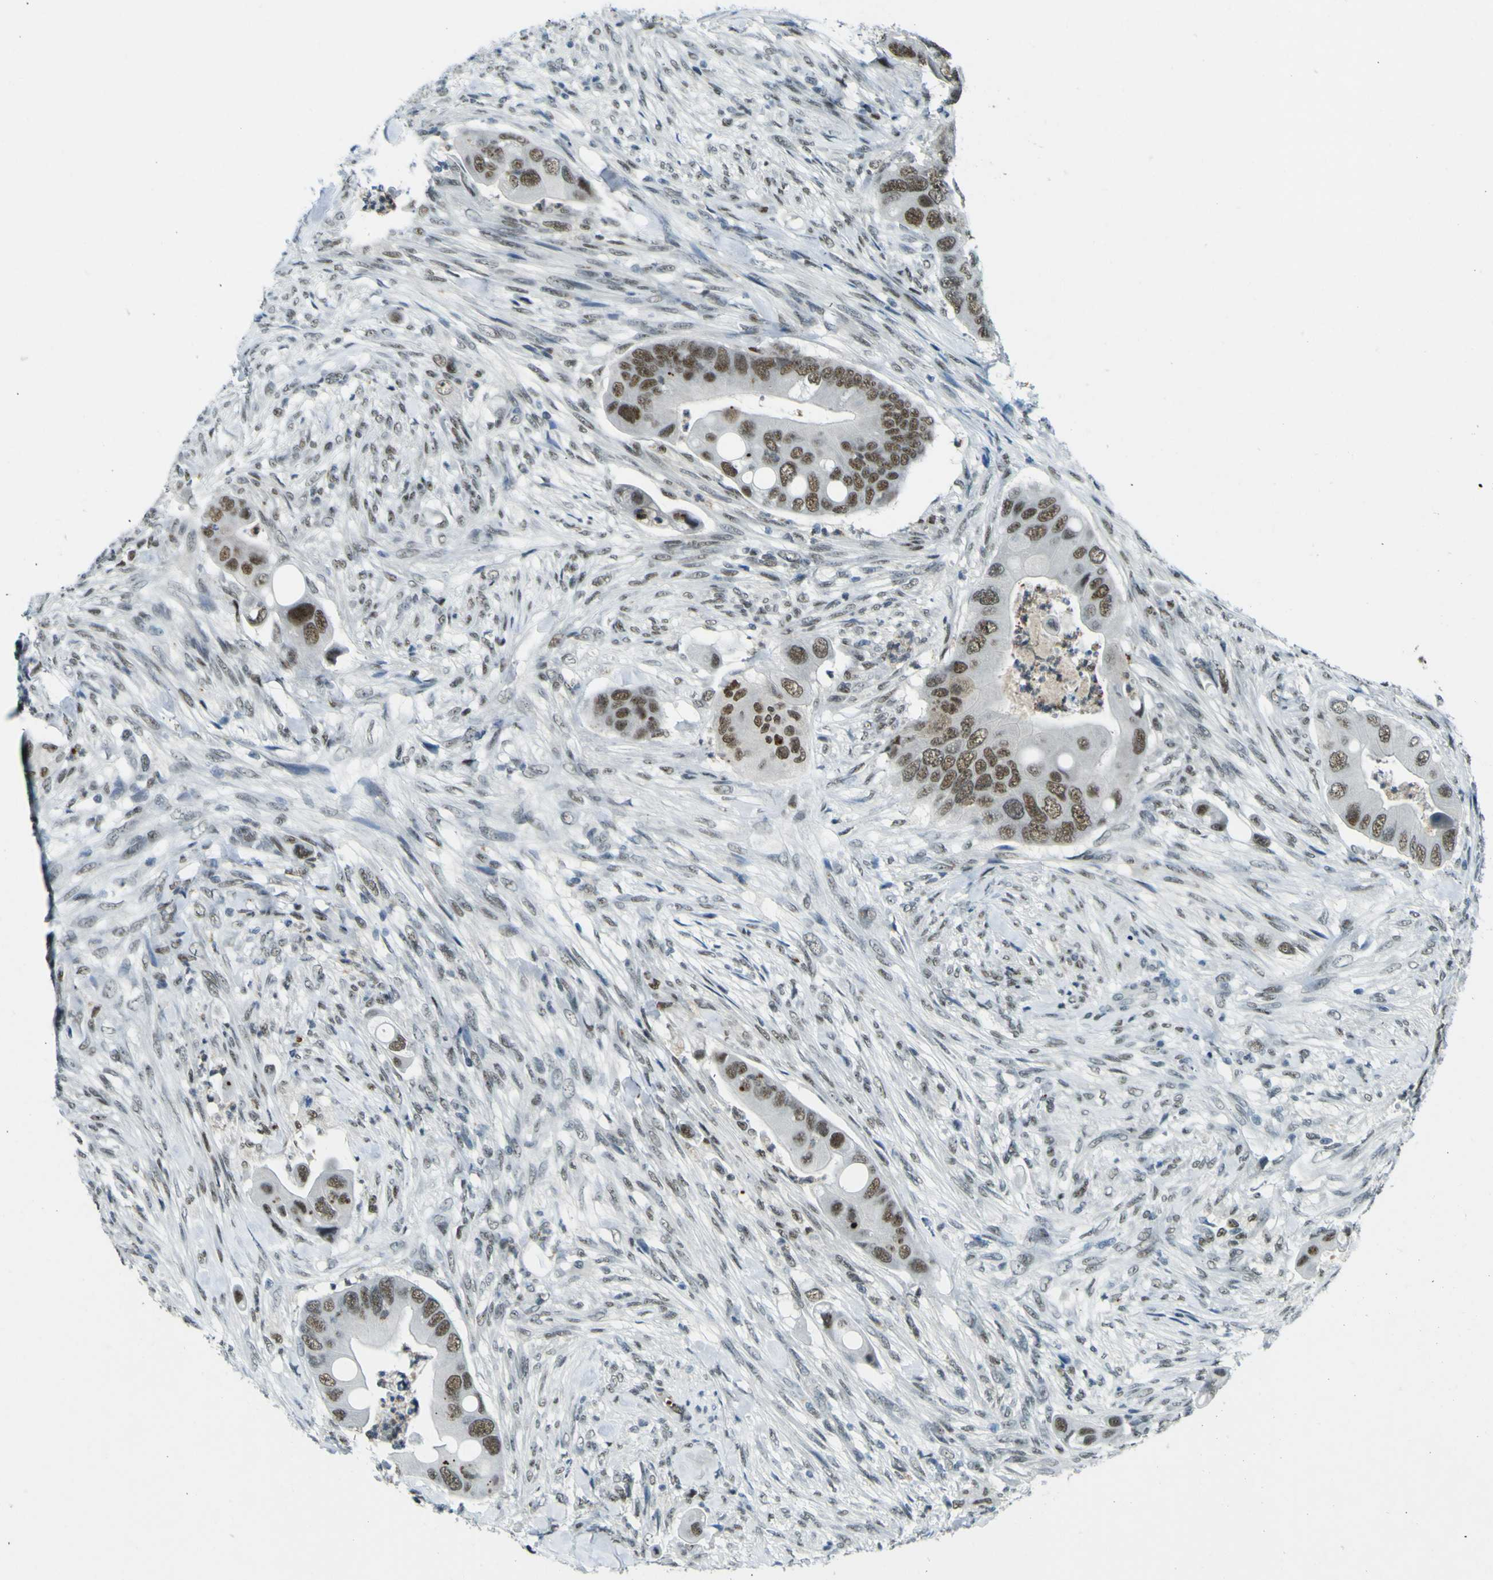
{"staining": {"intensity": "moderate", "quantity": ">75%", "location": "nuclear"}, "tissue": "colorectal cancer", "cell_type": "Tumor cells", "image_type": "cancer", "snomed": [{"axis": "morphology", "description": "Adenocarcinoma, NOS"}, {"axis": "topography", "description": "Rectum"}], "caption": "Immunohistochemistry of human colorectal cancer (adenocarcinoma) exhibits medium levels of moderate nuclear positivity in about >75% of tumor cells.", "gene": "CEBPG", "patient": {"sex": "female", "age": 57}}